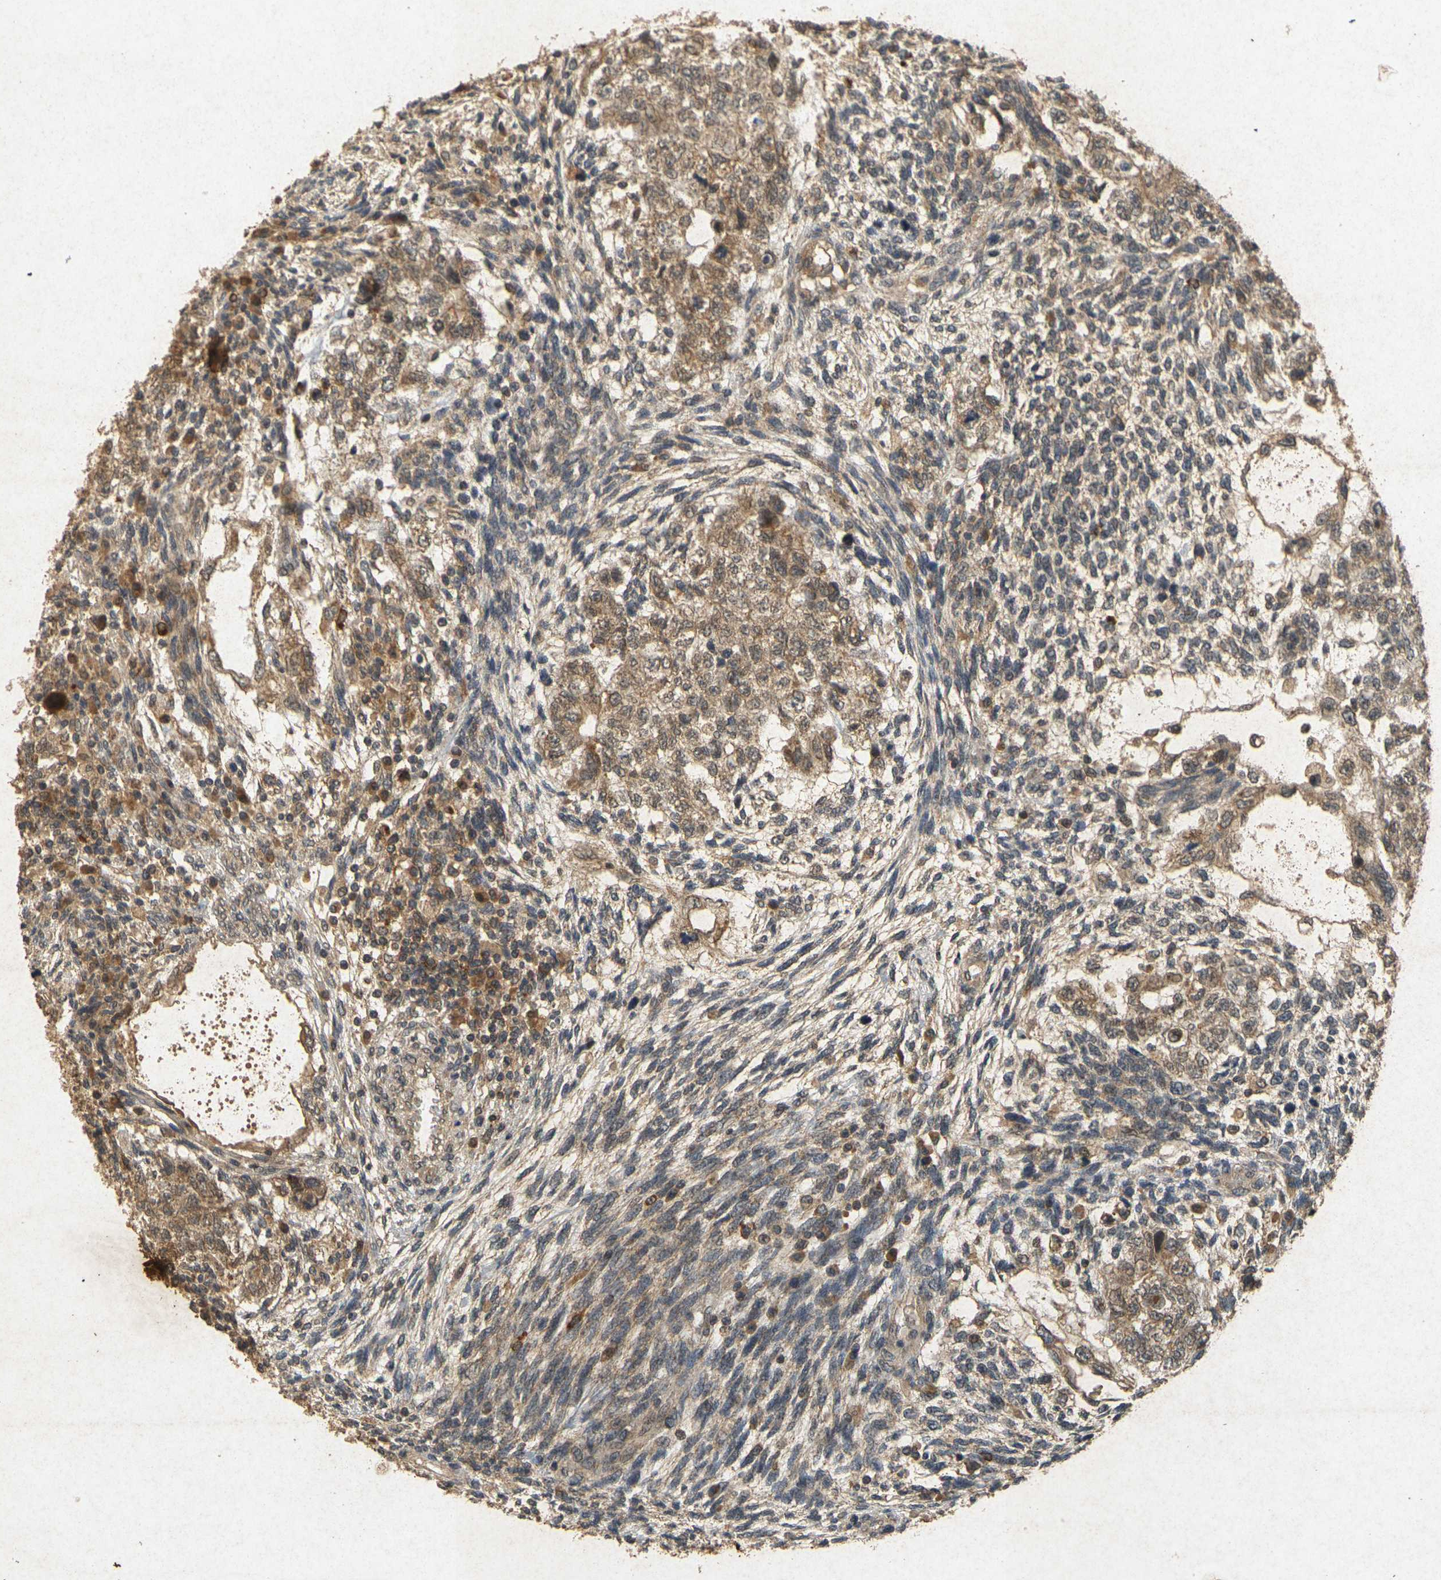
{"staining": {"intensity": "moderate", "quantity": ">75%", "location": "cytoplasmic/membranous"}, "tissue": "testis cancer", "cell_type": "Tumor cells", "image_type": "cancer", "snomed": [{"axis": "morphology", "description": "Normal tissue, NOS"}, {"axis": "morphology", "description": "Carcinoma, Embryonal, NOS"}, {"axis": "topography", "description": "Testis"}], "caption": "Human testis embryonal carcinoma stained with a protein marker demonstrates moderate staining in tumor cells.", "gene": "ERN1", "patient": {"sex": "male", "age": 36}}